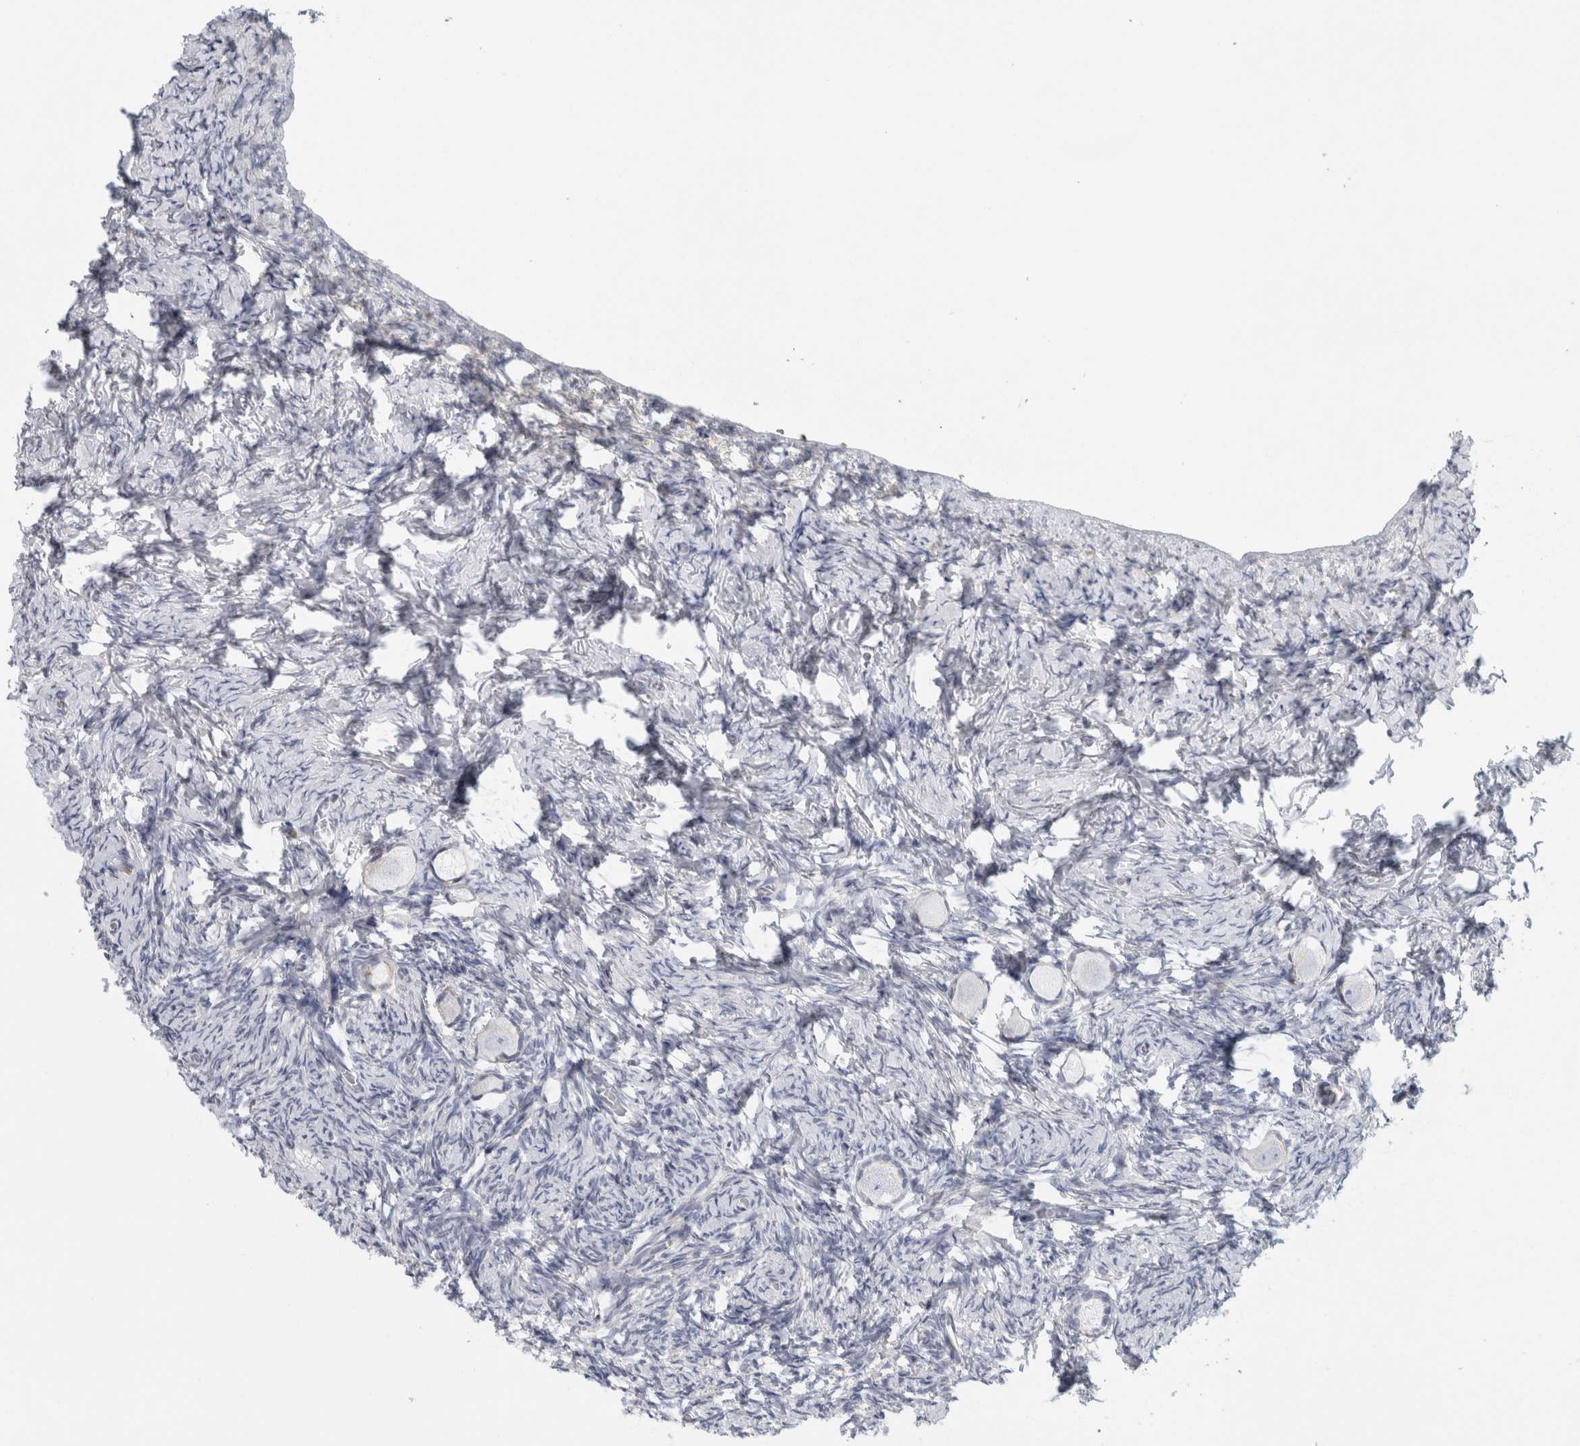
{"staining": {"intensity": "negative", "quantity": "none", "location": "none"}, "tissue": "ovary", "cell_type": "Follicle cells", "image_type": "normal", "snomed": [{"axis": "morphology", "description": "Normal tissue, NOS"}, {"axis": "topography", "description": "Ovary"}], "caption": "Image shows no significant protein positivity in follicle cells of benign ovary. (Immunohistochemistry, brightfield microscopy, high magnification).", "gene": "B3GNT3", "patient": {"sex": "female", "age": 27}}